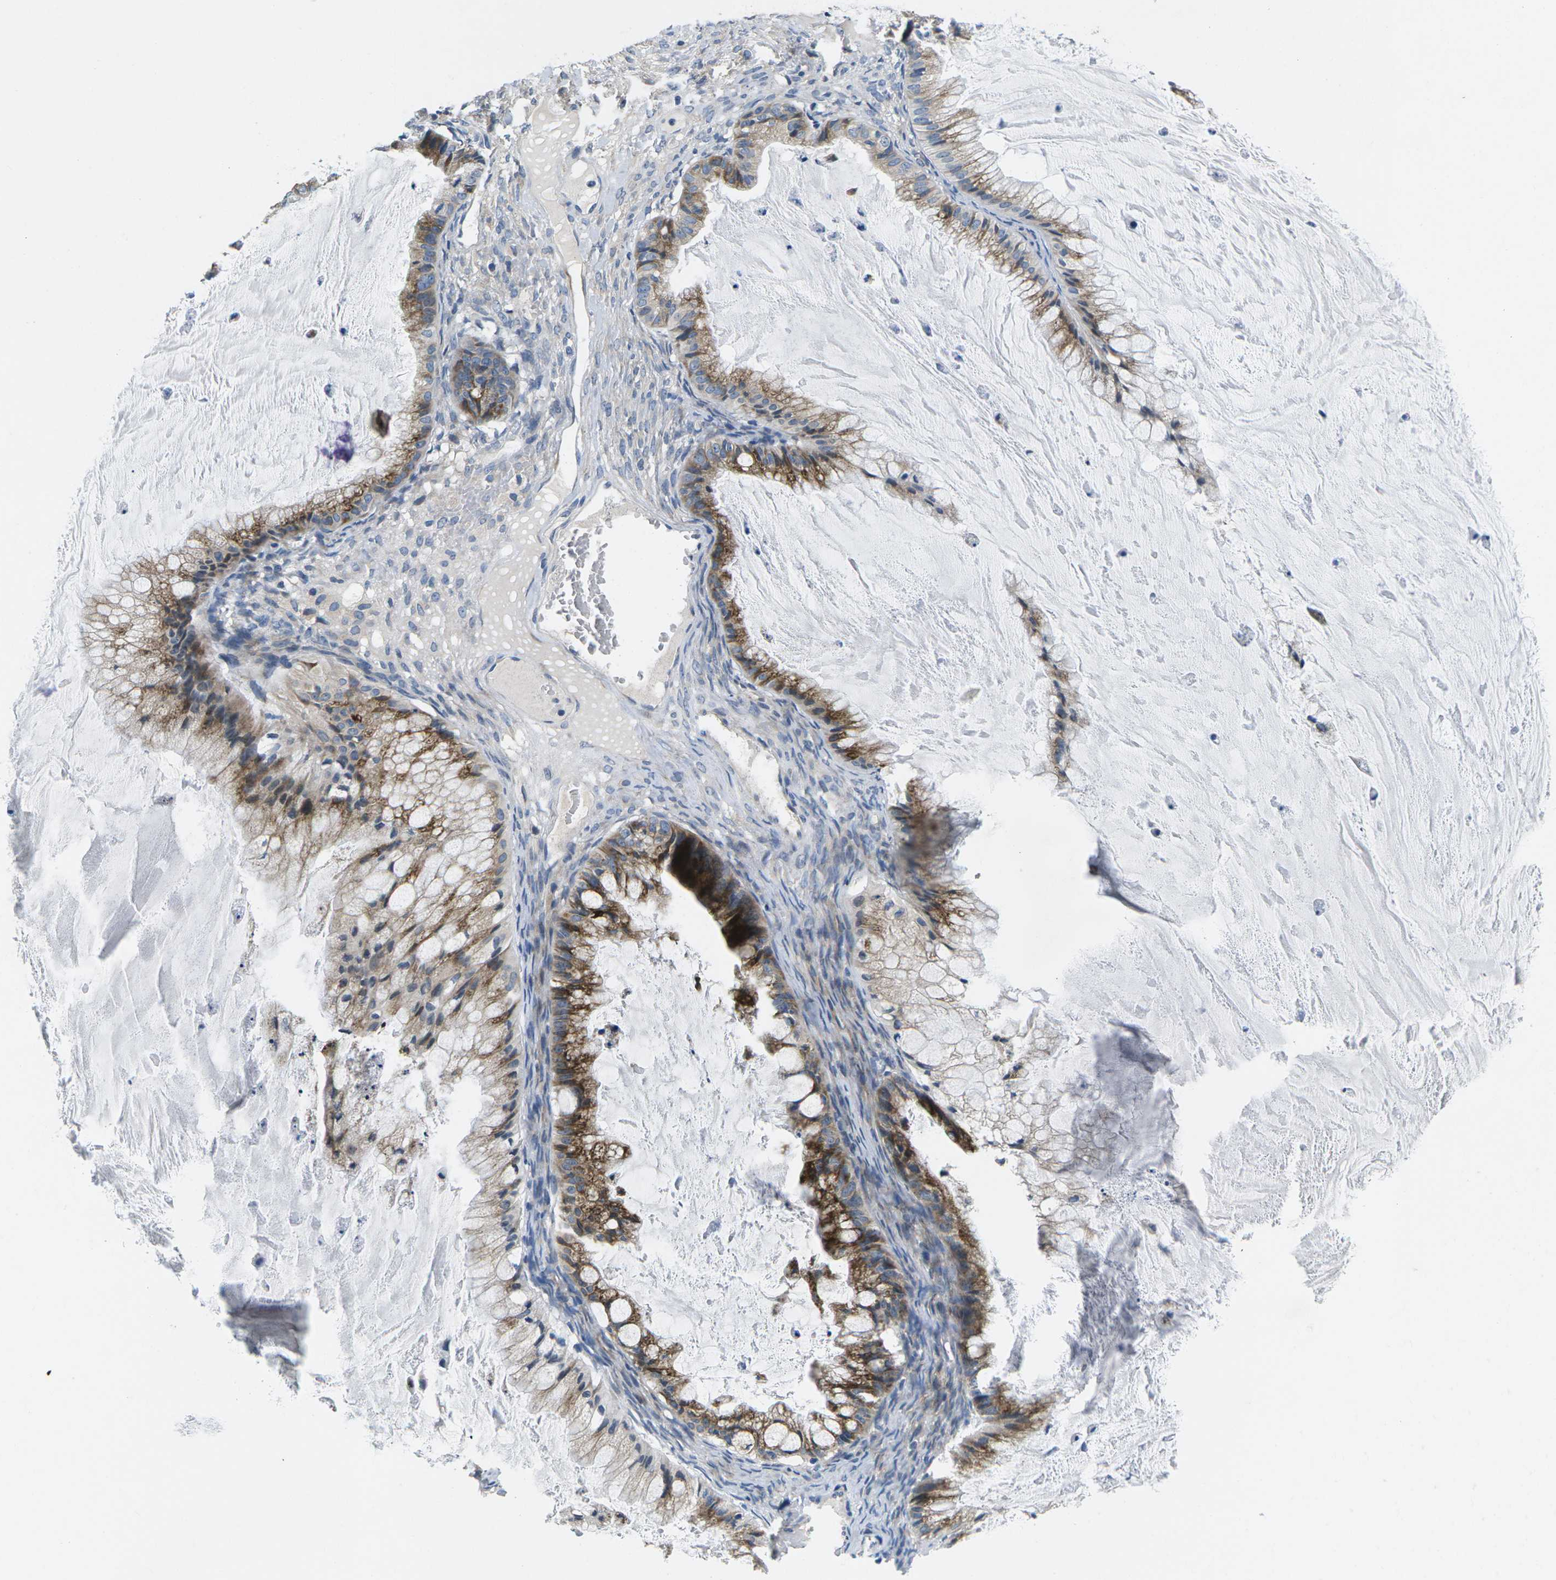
{"staining": {"intensity": "moderate", "quantity": ">75%", "location": "cytoplasmic/membranous"}, "tissue": "ovarian cancer", "cell_type": "Tumor cells", "image_type": "cancer", "snomed": [{"axis": "morphology", "description": "Cystadenocarcinoma, mucinous, NOS"}, {"axis": "topography", "description": "Ovary"}], "caption": "Human ovarian cancer (mucinous cystadenocarcinoma) stained with a brown dye exhibits moderate cytoplasmic/membranous positive positivity in about >75% of tumor cells.", "gene": "ERGIC3", "patient": {"sex": "female", "age": 57}}